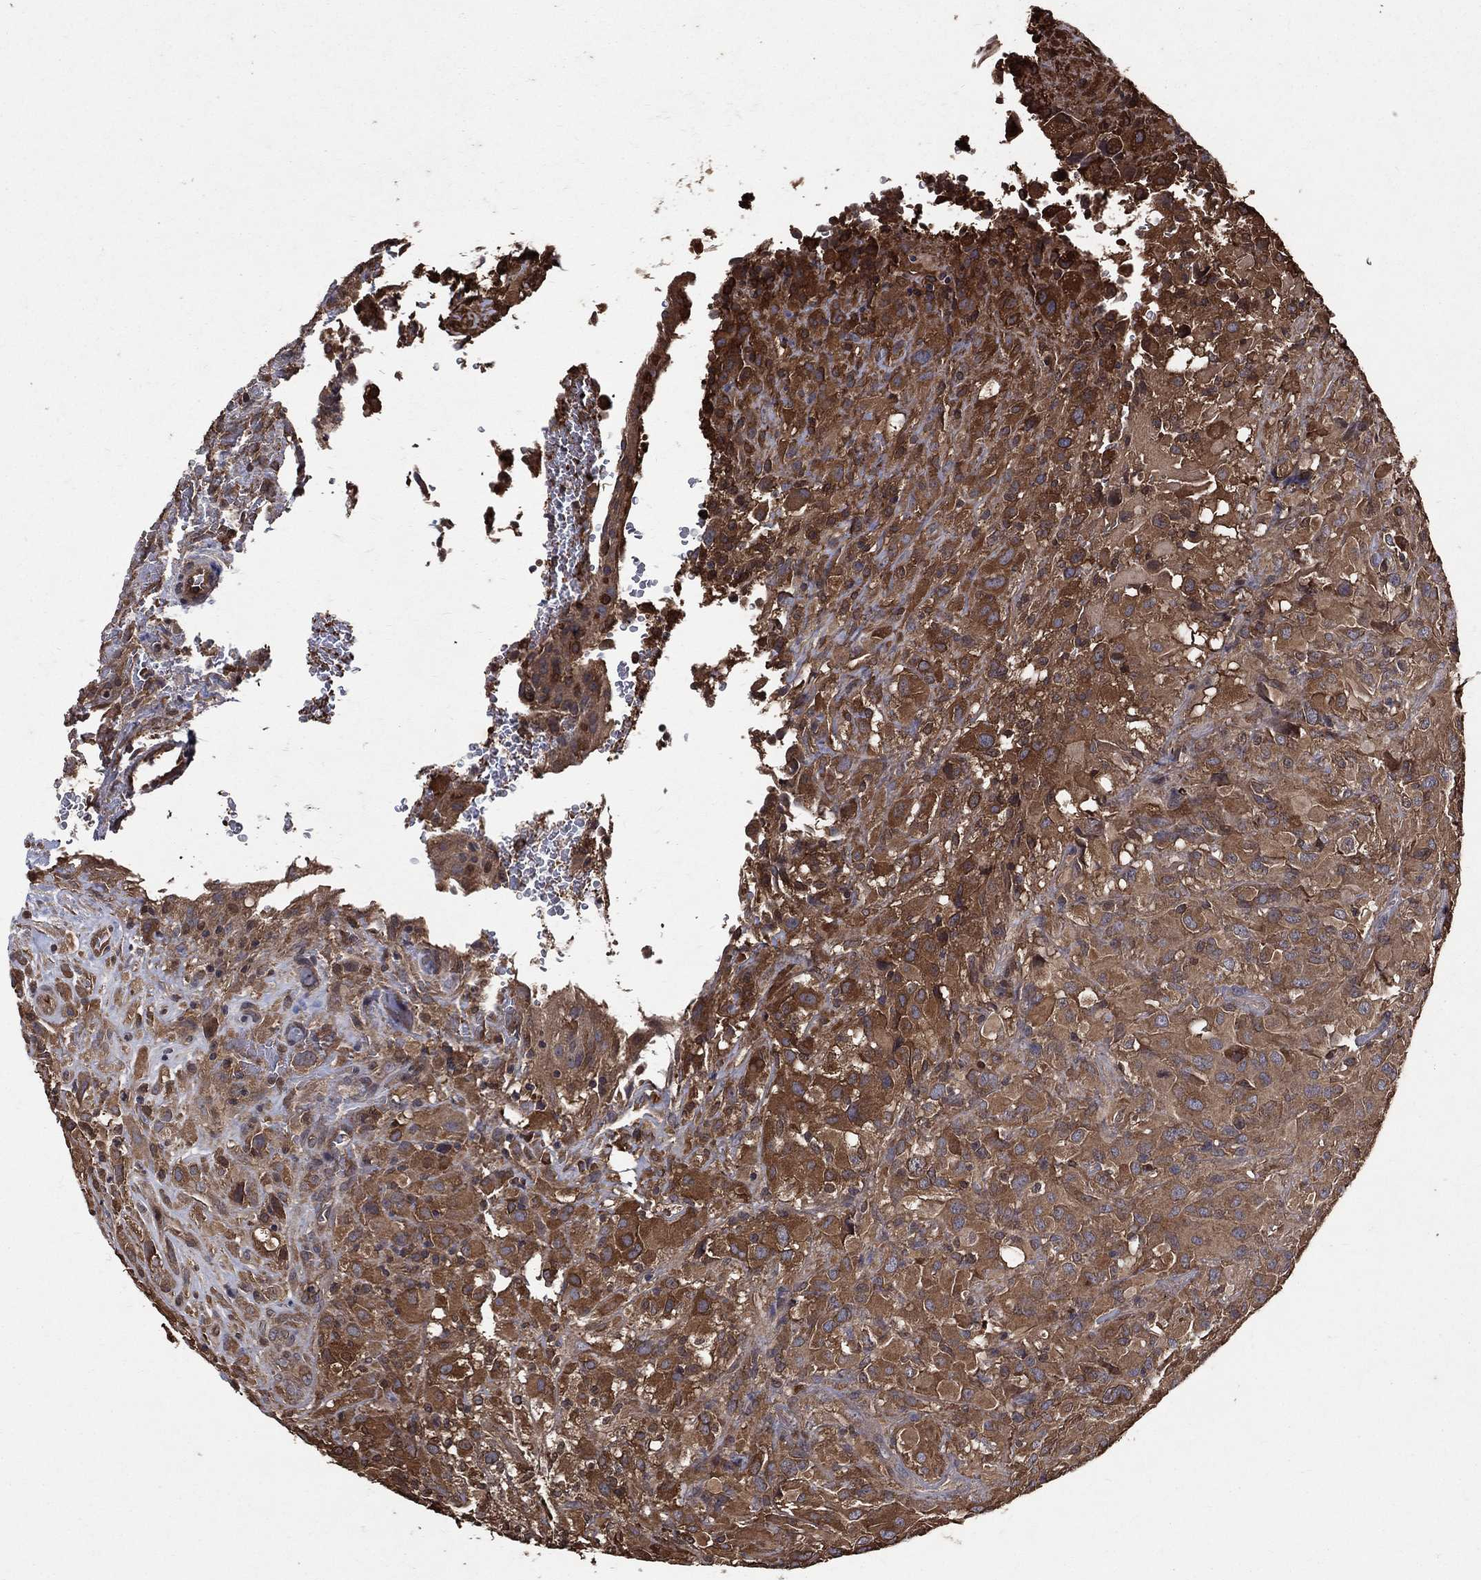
{"staining": {"intensity": "moderate", "quantity": "25%-75%", "location": "cytoplasmic/membranous"}, "tissue": "glioma", "cell_type": "Tumor cells", "image_type": "cancer", "snomed": [{"axis": "morphology", "description": "Glioma, malignant, High grade"}, {"axis": "topography", "description": "Cerebral cortex"}], "caption": "Glioma stained for a protein displays moderate cytoplasmic/membranous positivity in tumor cells.", "gene": "DPYSL2", "patient": {"sex": "male", "age": 35}}